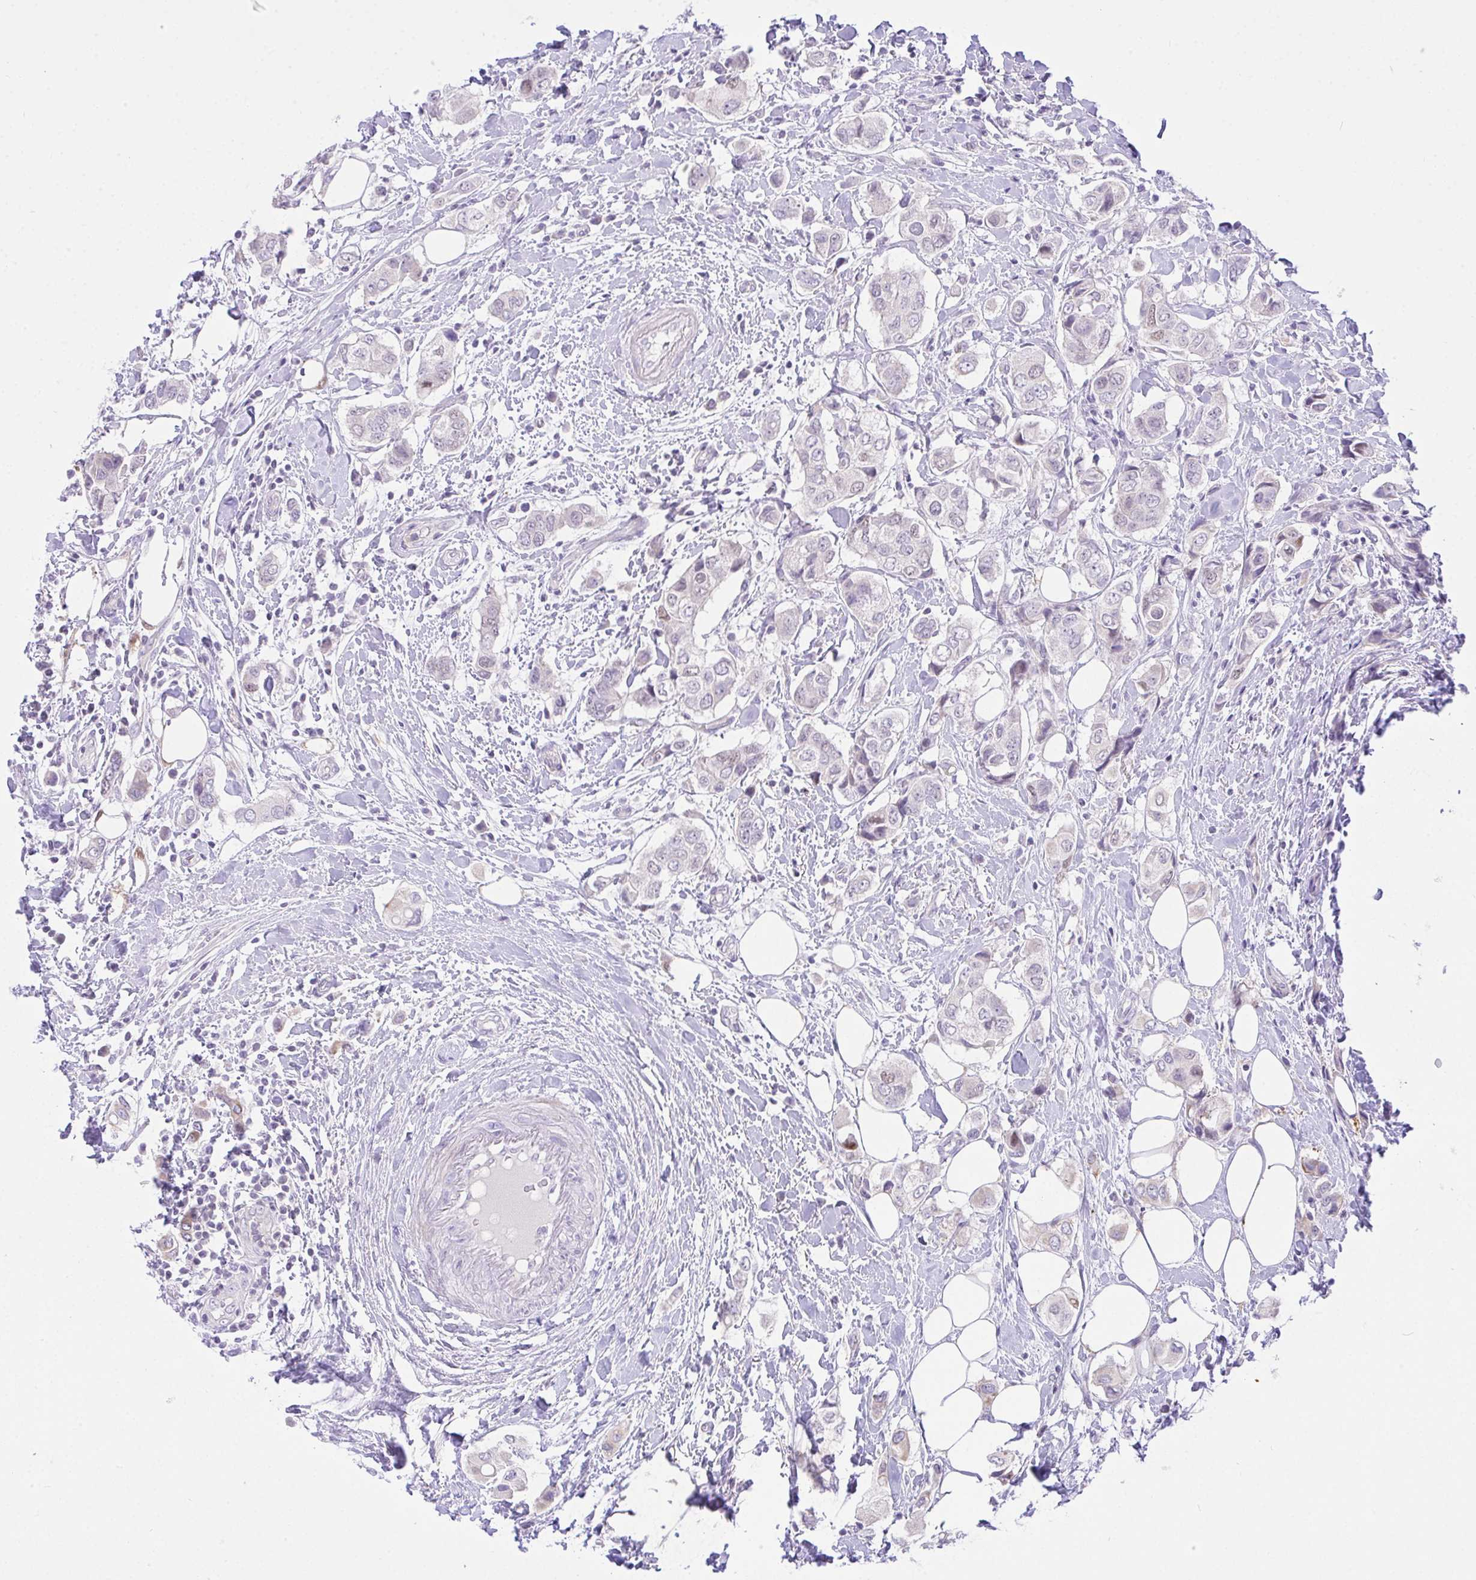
{"staining": {"intensity": "weak", "quantity": "<25%", "location": "cytoplasmic/membranous"}, "tissue": "breast cancer", "cell_type": "Tumor cells", "image_type": "cancer", "snomed": [{"axis": "morphology", "description": "Lobular carcinoma"}, {"axis": "topography", "description": "Breast"}], "caption": "Breast cancer (lobular carcinoma) stained for a protein using immunohistochemistry reveals no expression tumor cells.", "gene": "ZNF101", "patient": {"sex": "female", "age": 51}}